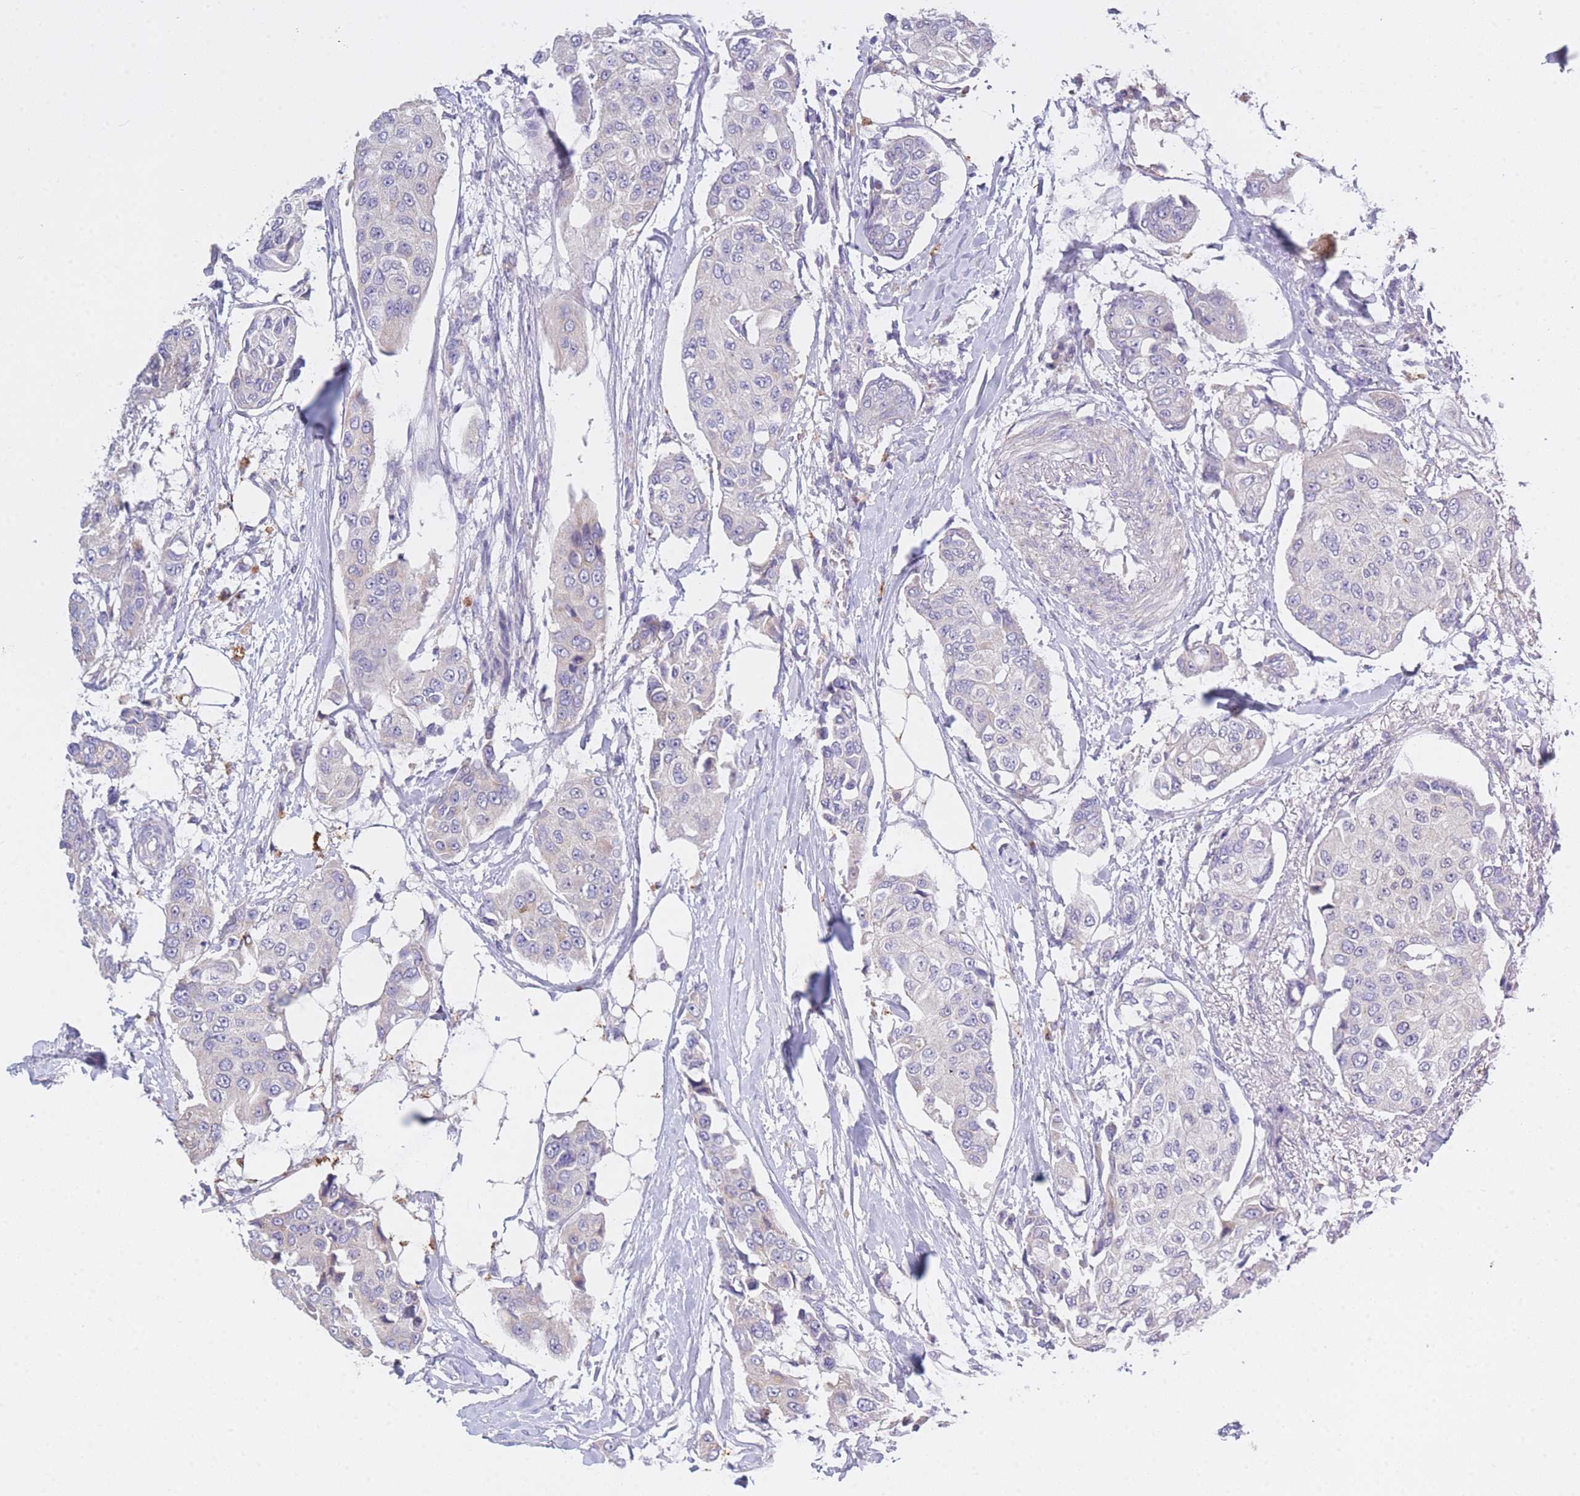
{"staining": {"intensity": "negative", "quantity": "none", "location": "none"}, "tissue": "breast cancer", "cell_type": "Tumor cells", "image_type": "cancer", "snomed": [{"axis": "morphology", "description": "Duct carcinoma"}, {"axis": "topography", "description": "Breast"}], "caption": "There is no significant expression in tumor cells of breast intraductal carcinoma.", "gene": "CENPM", "patient": {"sex": "female", "age": 80}}